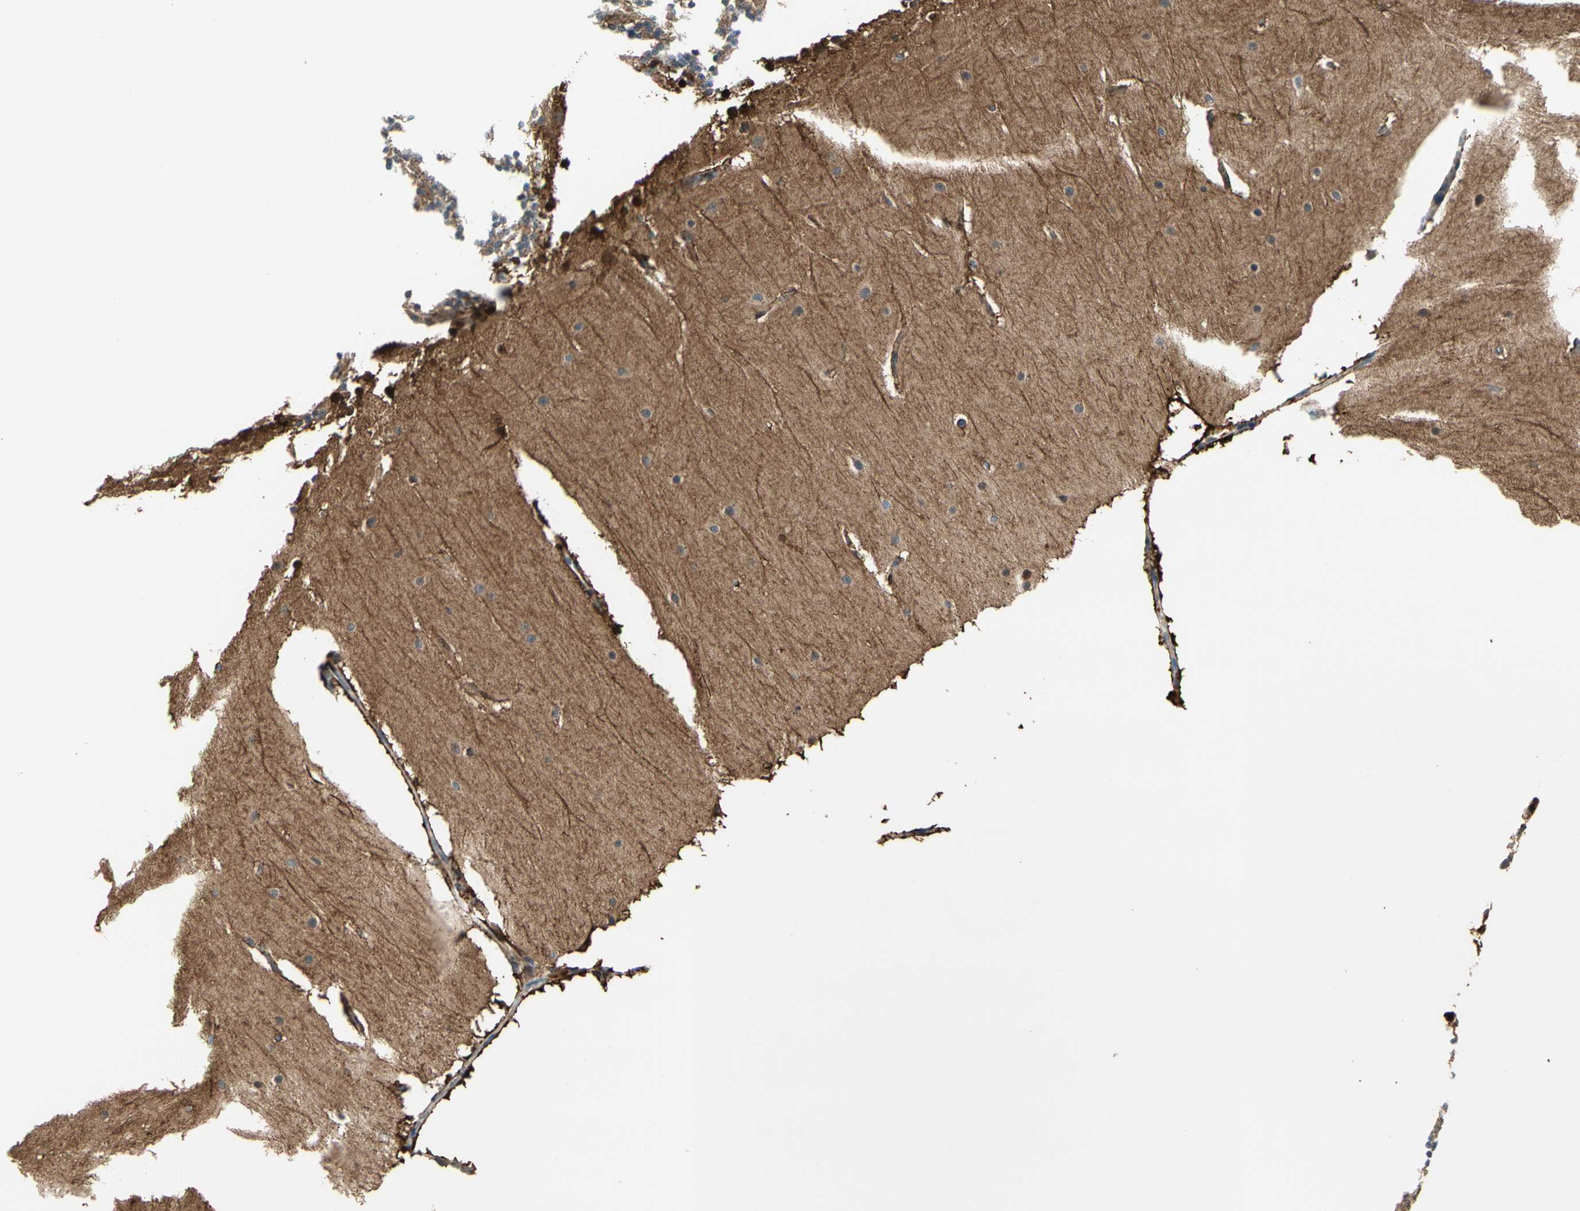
{"staining": {"intensity": "strong", "quantity": "<25%", "location": "cytoplasmic/membranous"}, "tissue": "cerebellum", "cell_type": "Cells in granular layer", "image_type": "normal", "snomed": [{"axis": "morphology", "description": "Normal tissue, NOS"}, {"axis": "topography", "description": "Cerebellum"}], "caption": "High-magnification brightfield microscopy of unremarkable cerebellum stained with DAB (brown) and counterstained with hematoxylin (blue). cells in granular layer exhibit strong cytoplasmic/membranous positivity is present in about<25% of cells.", "gene": "PEBP1", "patient": {"sex": "female", "age": 19}}